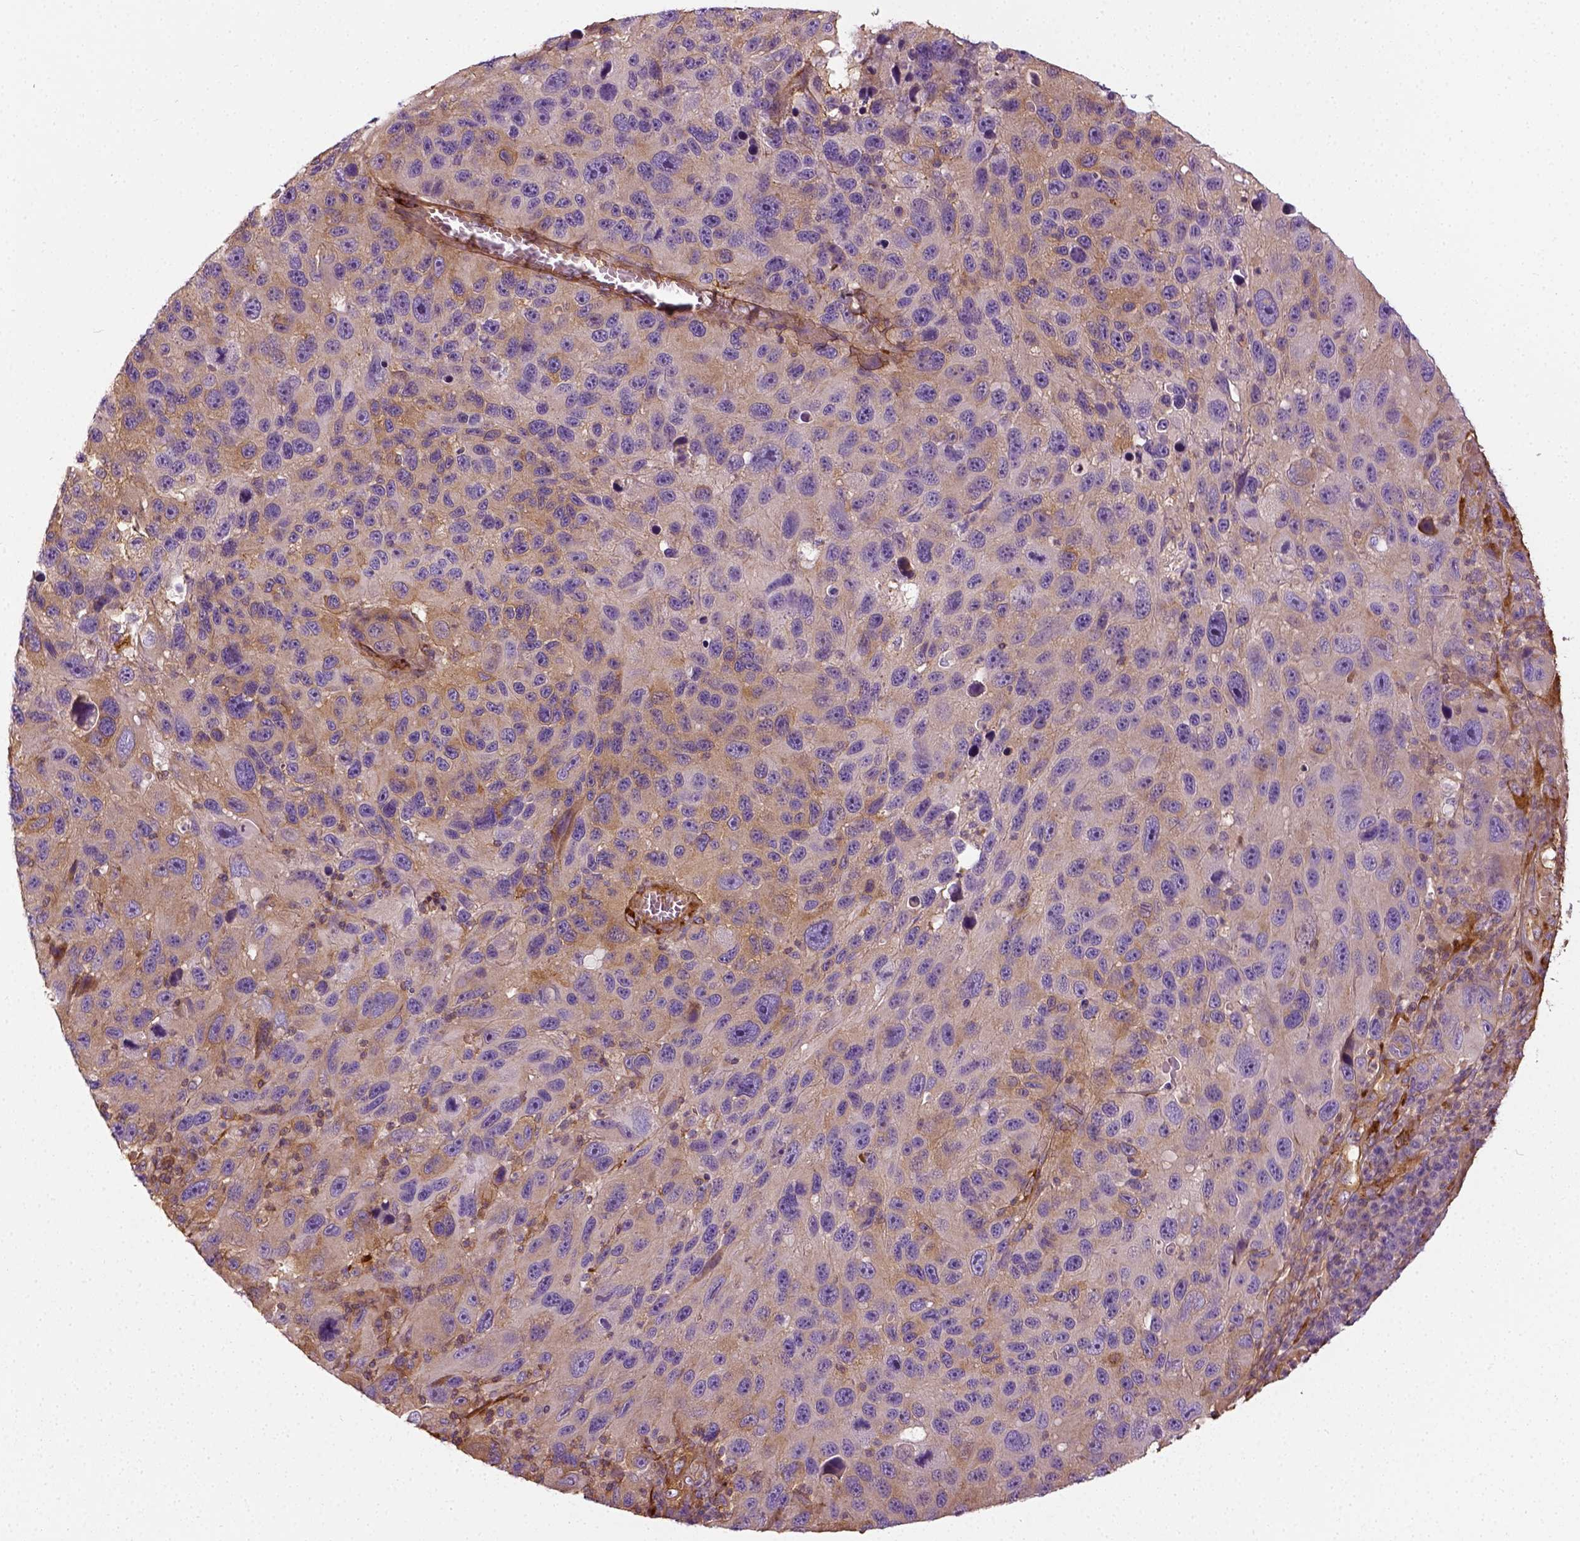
{"staining": {"intensity": "moderate", "quantity": "25%-75%", "location": "cytoplasmic/membranous"}, "tissue": "melanoma", "cell_type": "Tumor cells", "image_type": "cancer", "snomed": [{"axis": "morphology", "description": "Malignant melanoma, NOS"}, {"axis": "topography", "description": "Skin"}], "caption": "Protein expression analysis of human melanoma reveals moderate cytoplasmic/membranous staining in approximately 25%-75% of tumor cells.", "gene": "COL6A2", "patient": {"sex": "male", "age": 53}}